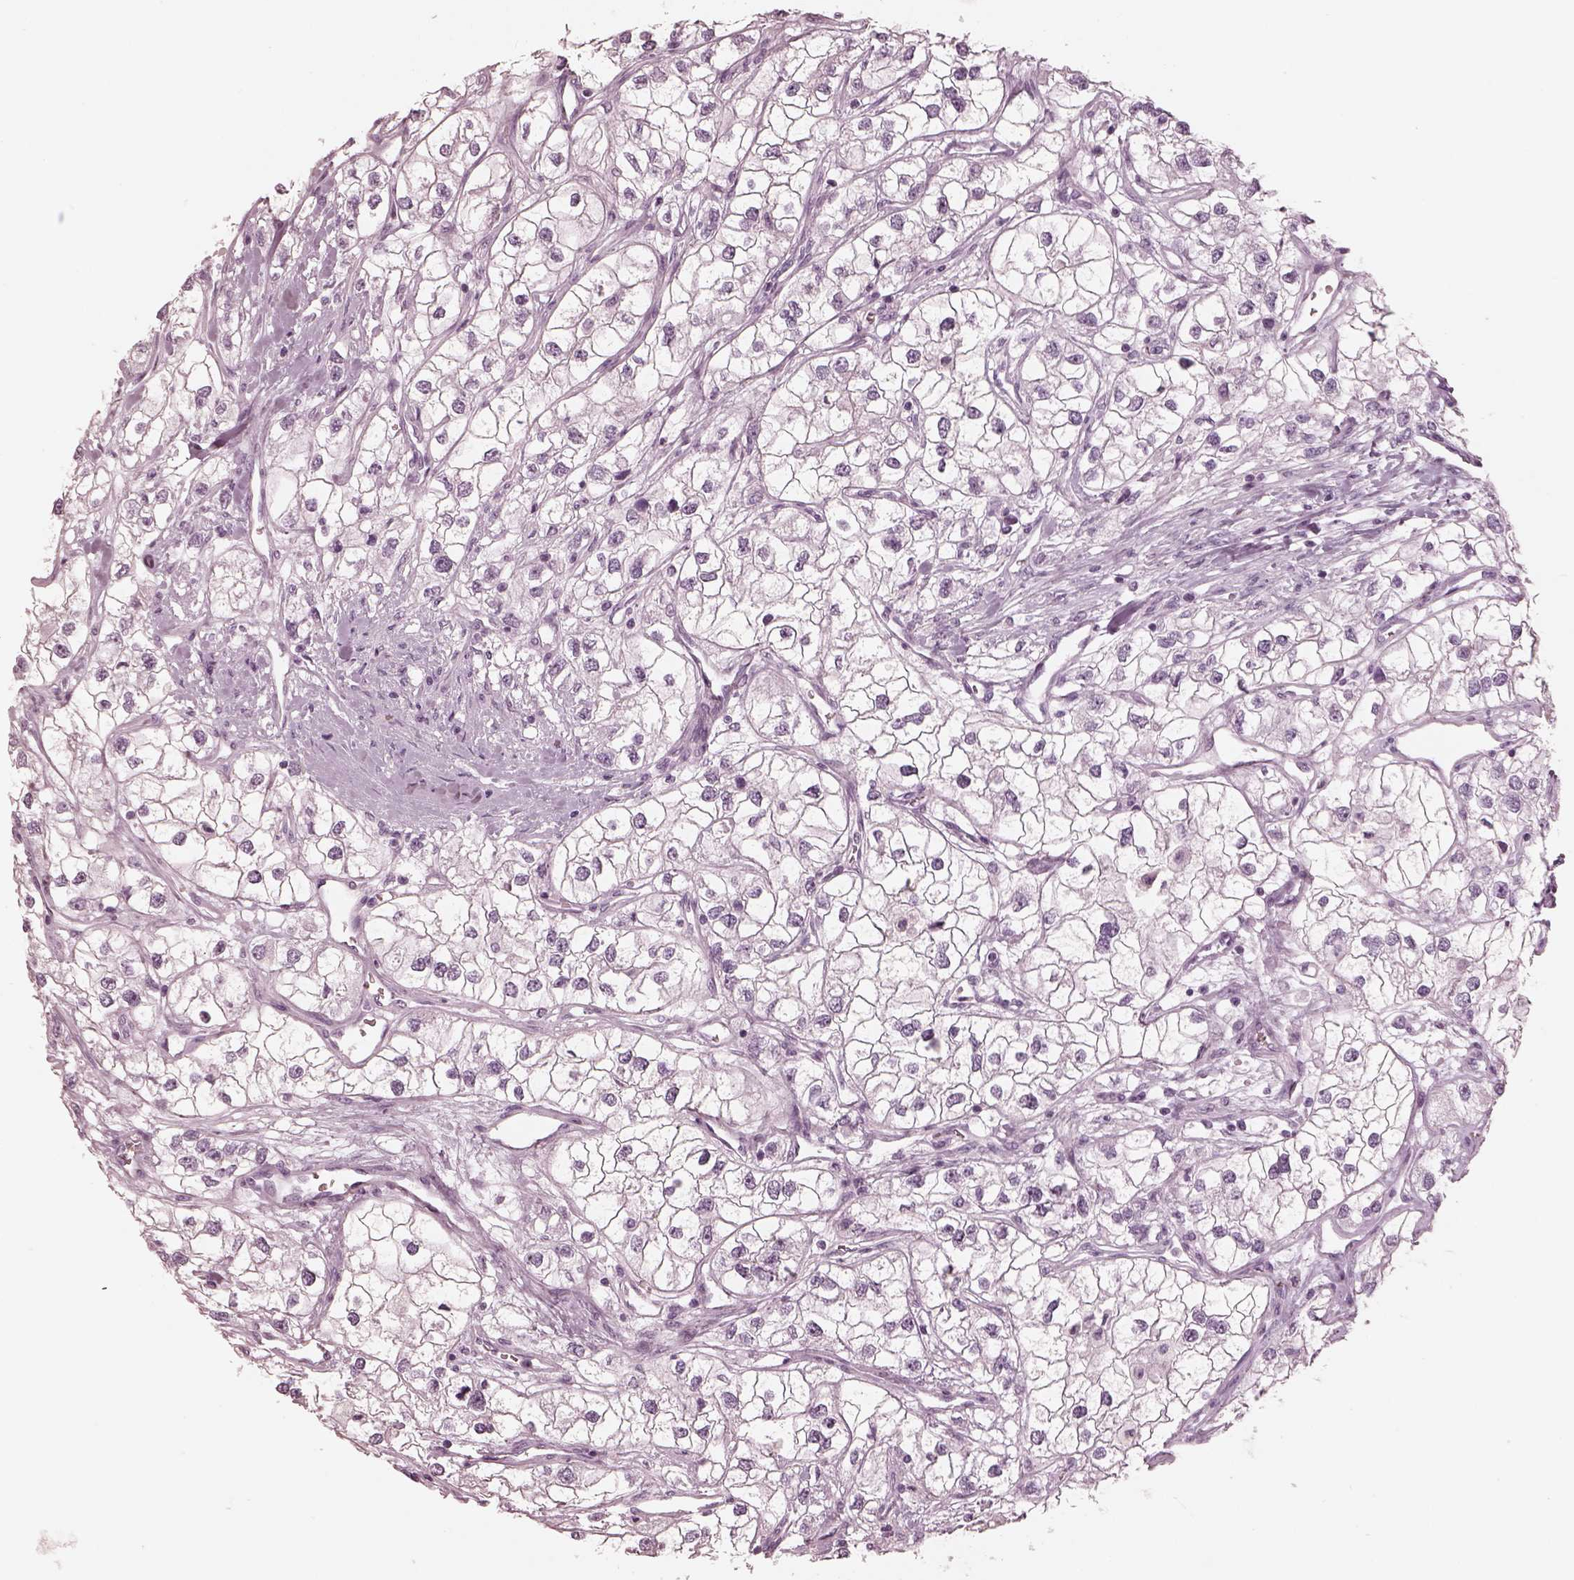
{"staining": {"intensity": "negative", "quantity": "none", "location": "none"}, "tissue": "renal cancer", "cell_type": "Tumor cells", "image_type": "cancer", "snomed": [{"axis": "morphology", "description": "Adenocarcinoma, NOS"}, {"axis": "topography", "description": "Kidney"}], "caption": "Tumor cells are negative for brown protein staining in renal adenocarcinoma.", "gene": "OPN4", "patient": {"sex": "male", "age": 59}}